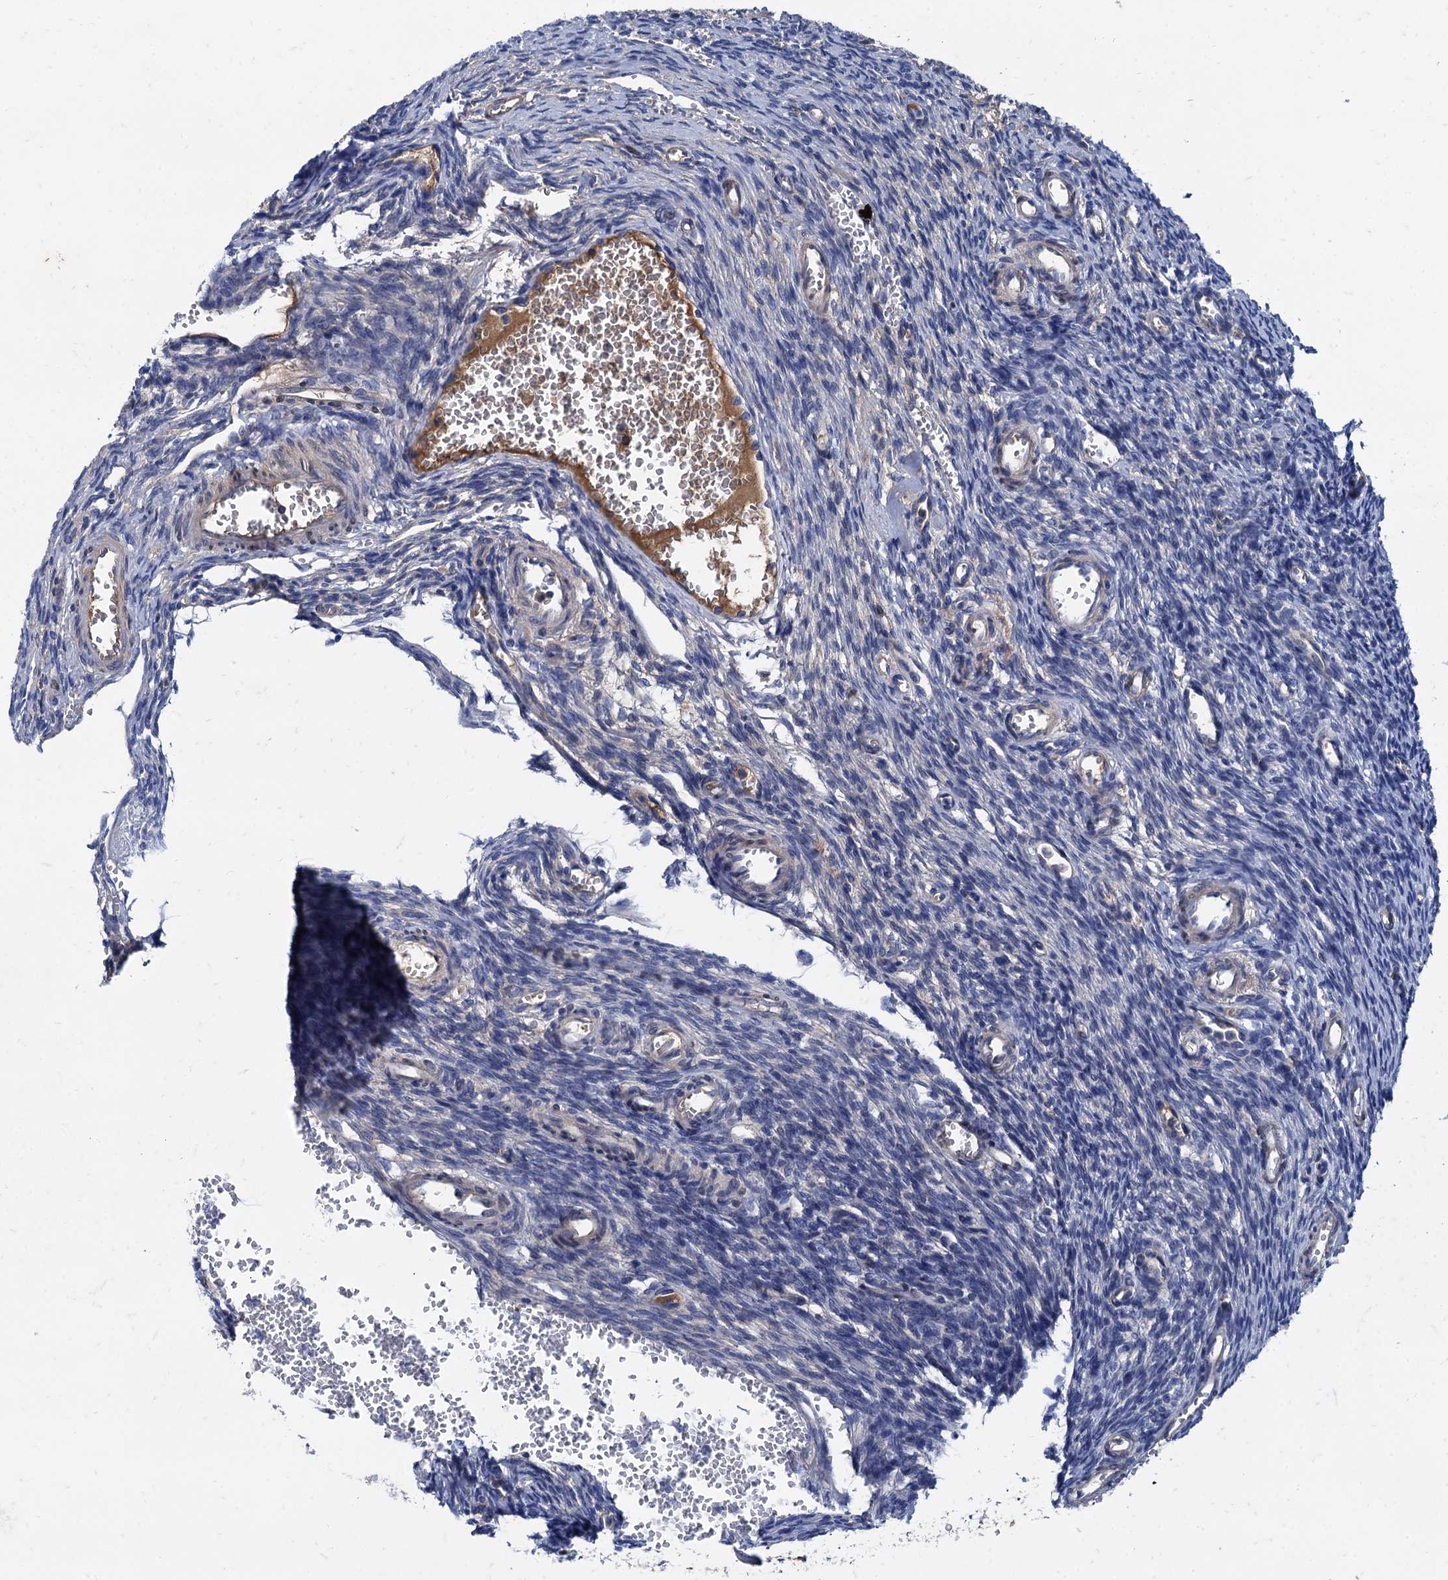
{"staining": {"intensity": "weak", "quantity": "<25%", "location": "cytoplasmic/membranous"}, "tissue": "ovary", "cell_type": "Follicle cells", "image_type": "normal", "snomed": [{"axis": "morphology", "description": "Normal tissue, NOS"}, {"axis": "topography", "description": "Ovary"}], "caption": "Benign ovary was stained to show a protein in brown. There is no significant expression in follicle cells. (DAB immunohistochemistry (IHC) visualized using brightfield microscopy, high magnification).", "gene": "TMEM72", "patient": {"sex": "female", "age": 39}}